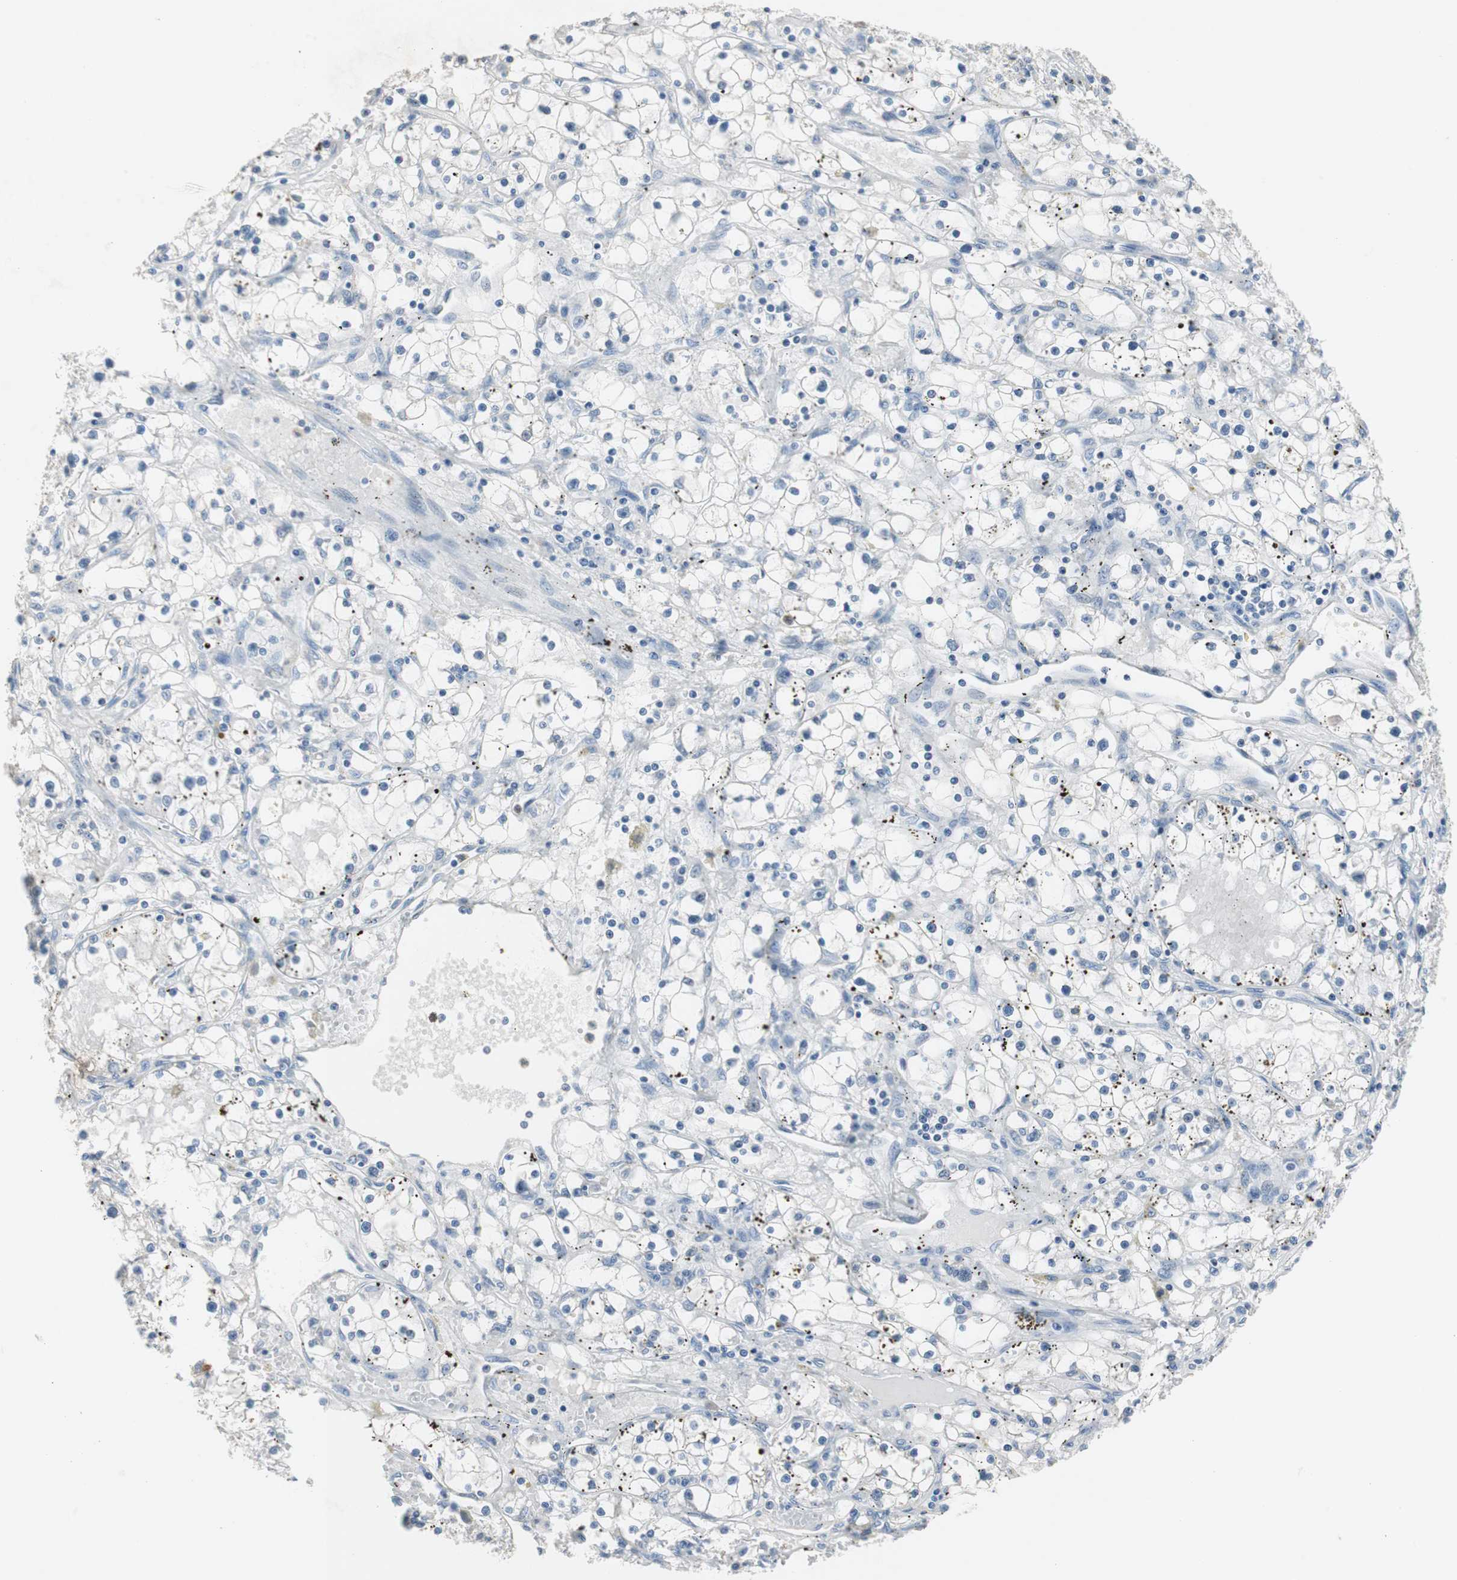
{"staining": {"intensity": "negative", "quantity": "none", "location": "none"}, "tissue": "renal cancer", "cell_type": "Tumor cells", "image_type": "cancer", "snomed": [{"axis": "morphology", "description": "Adenocarcinoma, NOS"}, {"axis": "topography", "description": "Kidney"}], "caption": "Immunohistochemistry micrograph of neoplastic tissue: renal cancer stained with DAB (3,3'-diaminobenzidine) shows no significant protein positivity in tumor cells.", "gene": "TK1", "patient": {"sex": "male", "age": 56}}